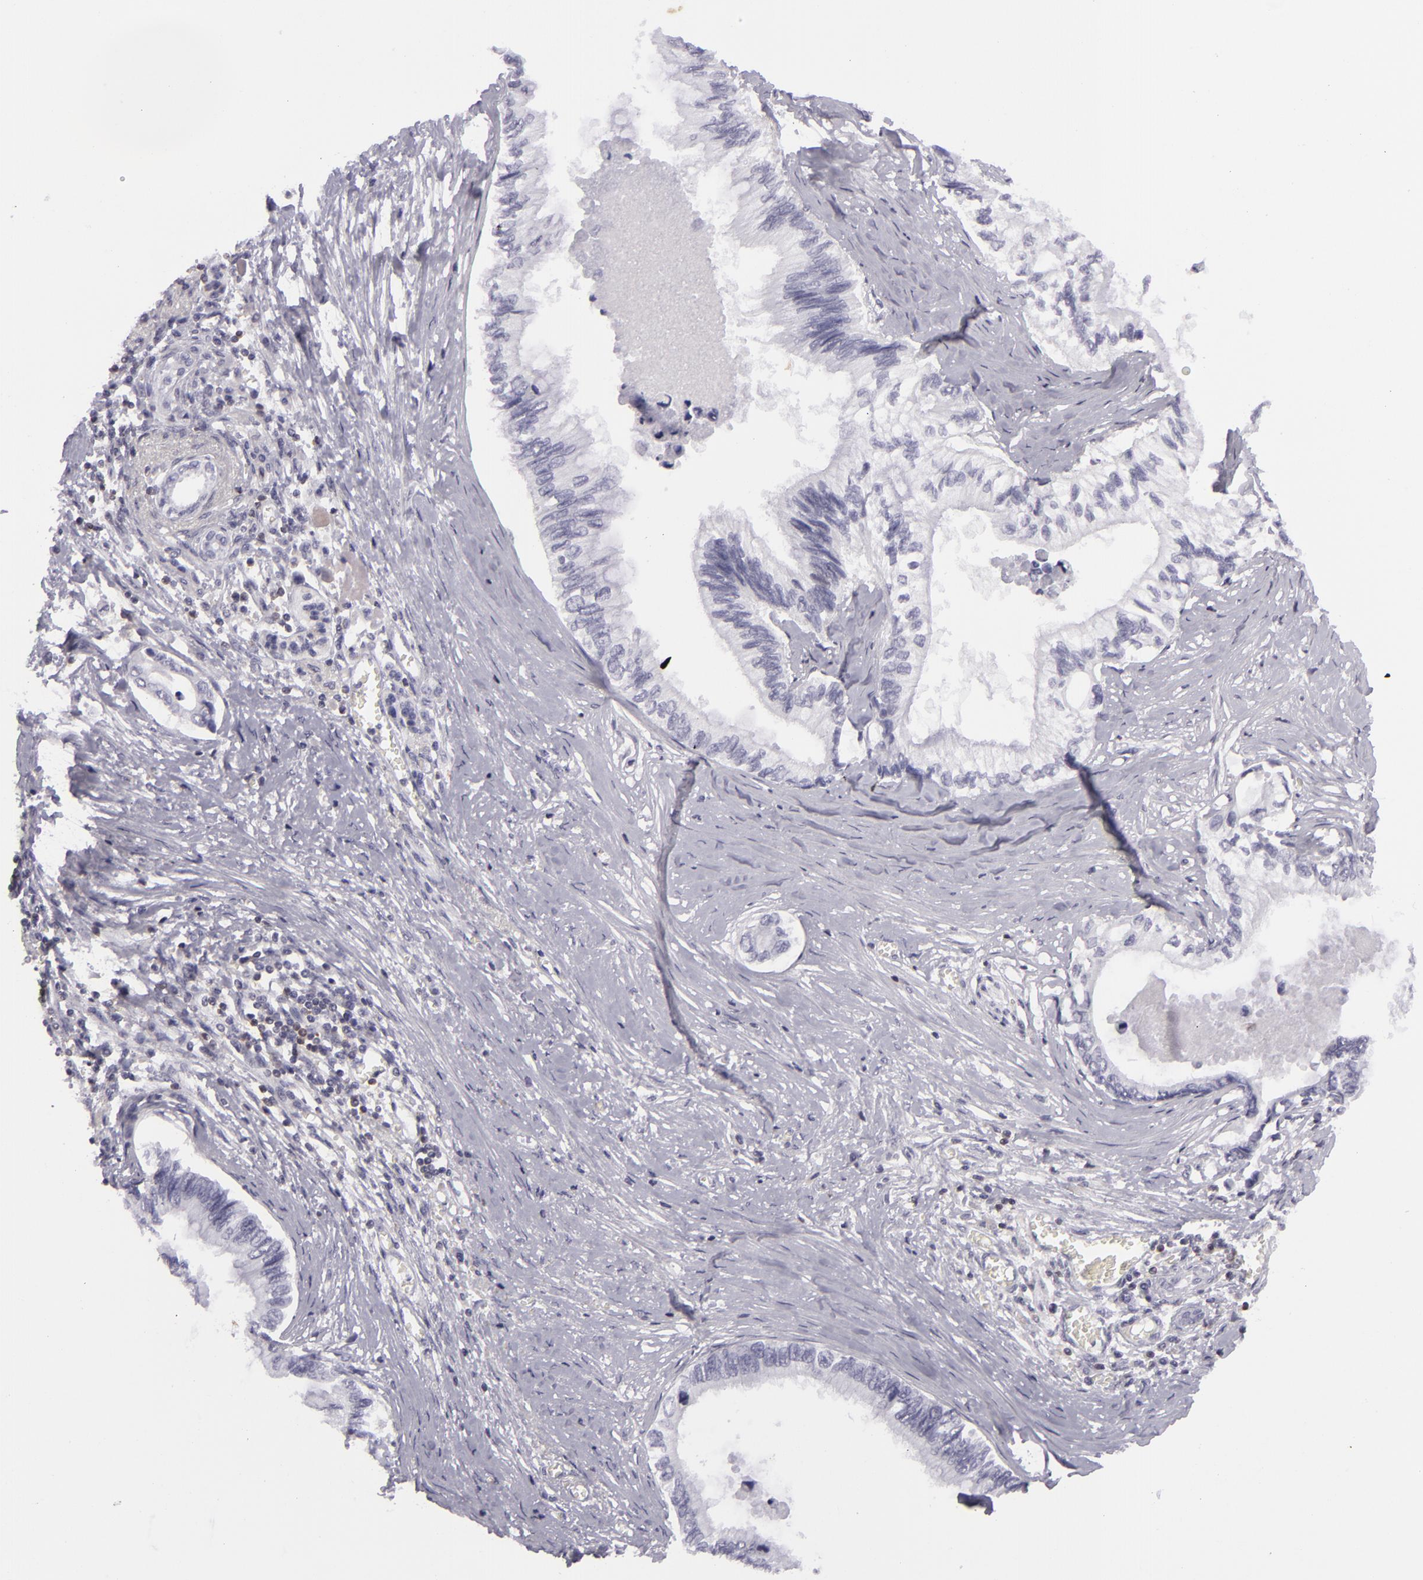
{"staining": {"intensity": "negative", "quantity": "none", "location": "none"}, "tissue": "pancreatic cancer", "cell_type": "Tumor cells", "image_type": "cancer", "snomed": [{"axis": "morphology", "description": "Adenocarcinoma, NOS"}, {"axis": "topography", "description": "Pancreas"}], "caption": "Pancreatic cancer stained for a protein using immunohistochemistry (IHC) reveals no positivity tumor cells.", "gene": "KCNAB2", "patient": {"sex": "female", "age": 66}}